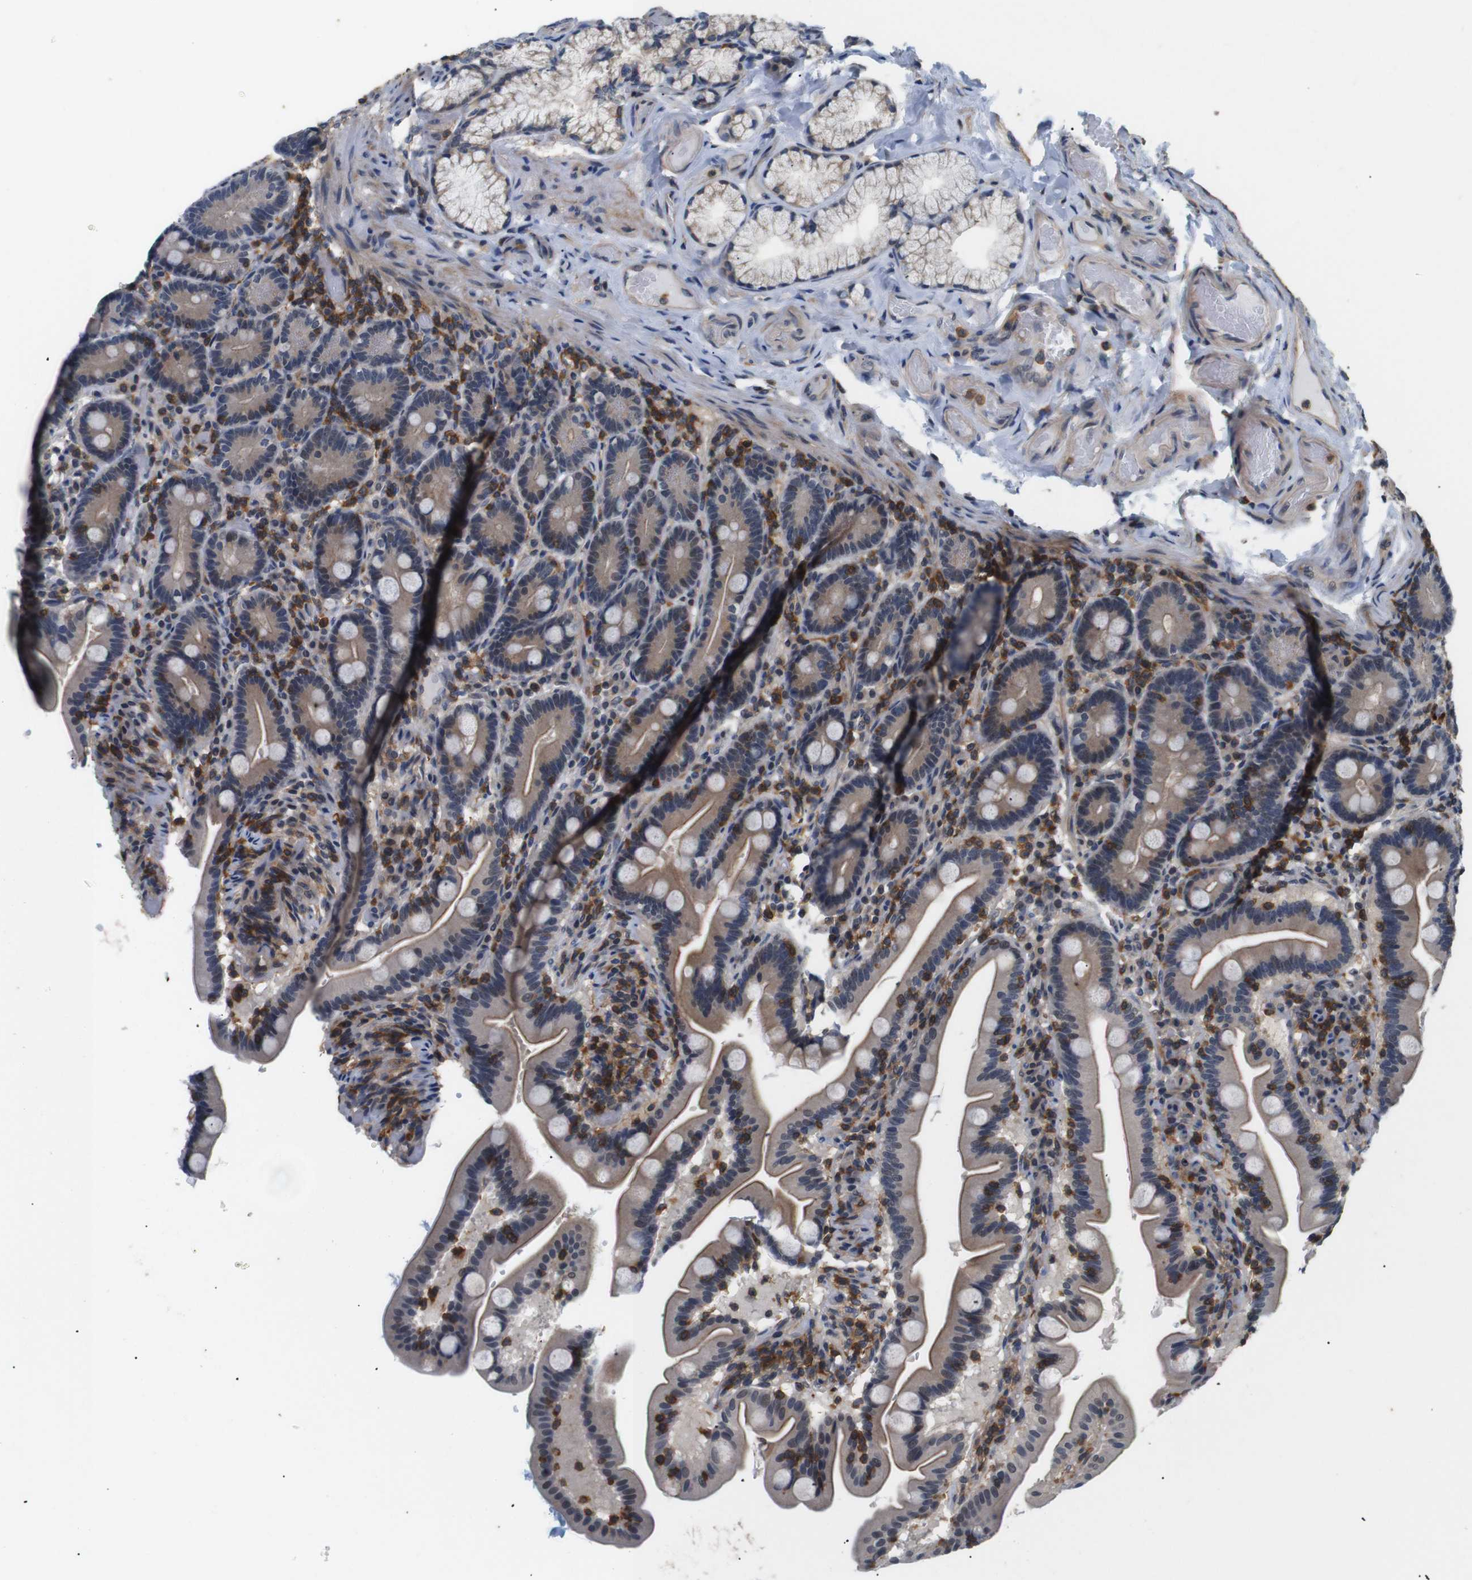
{"staining": {"intensity": "moderate", "quantity": "<25%", "location": "cytoplasmic/membranous"}, "tissue": "duodenum", "cell_type": "Glandular cells", "image_type": "normal", "snomed": [{"axis": "morphology", "description": "Normal tissue, NOS"}, {"axis": "topography", "description": "Duodenum"}], "caption": "Immunohistochemistry (IHC) histopathology image of unremarkable duodenum: duodenum stained using immunohistochemistry displays low levels of moderate protein expression localized specifically in the cytoplasmic/membranous of glandular cells, appearing as a cytoplasmic/membranous brown color.", "gene": "BRWD3", "patient": {"sex": "male", "age": 54}}